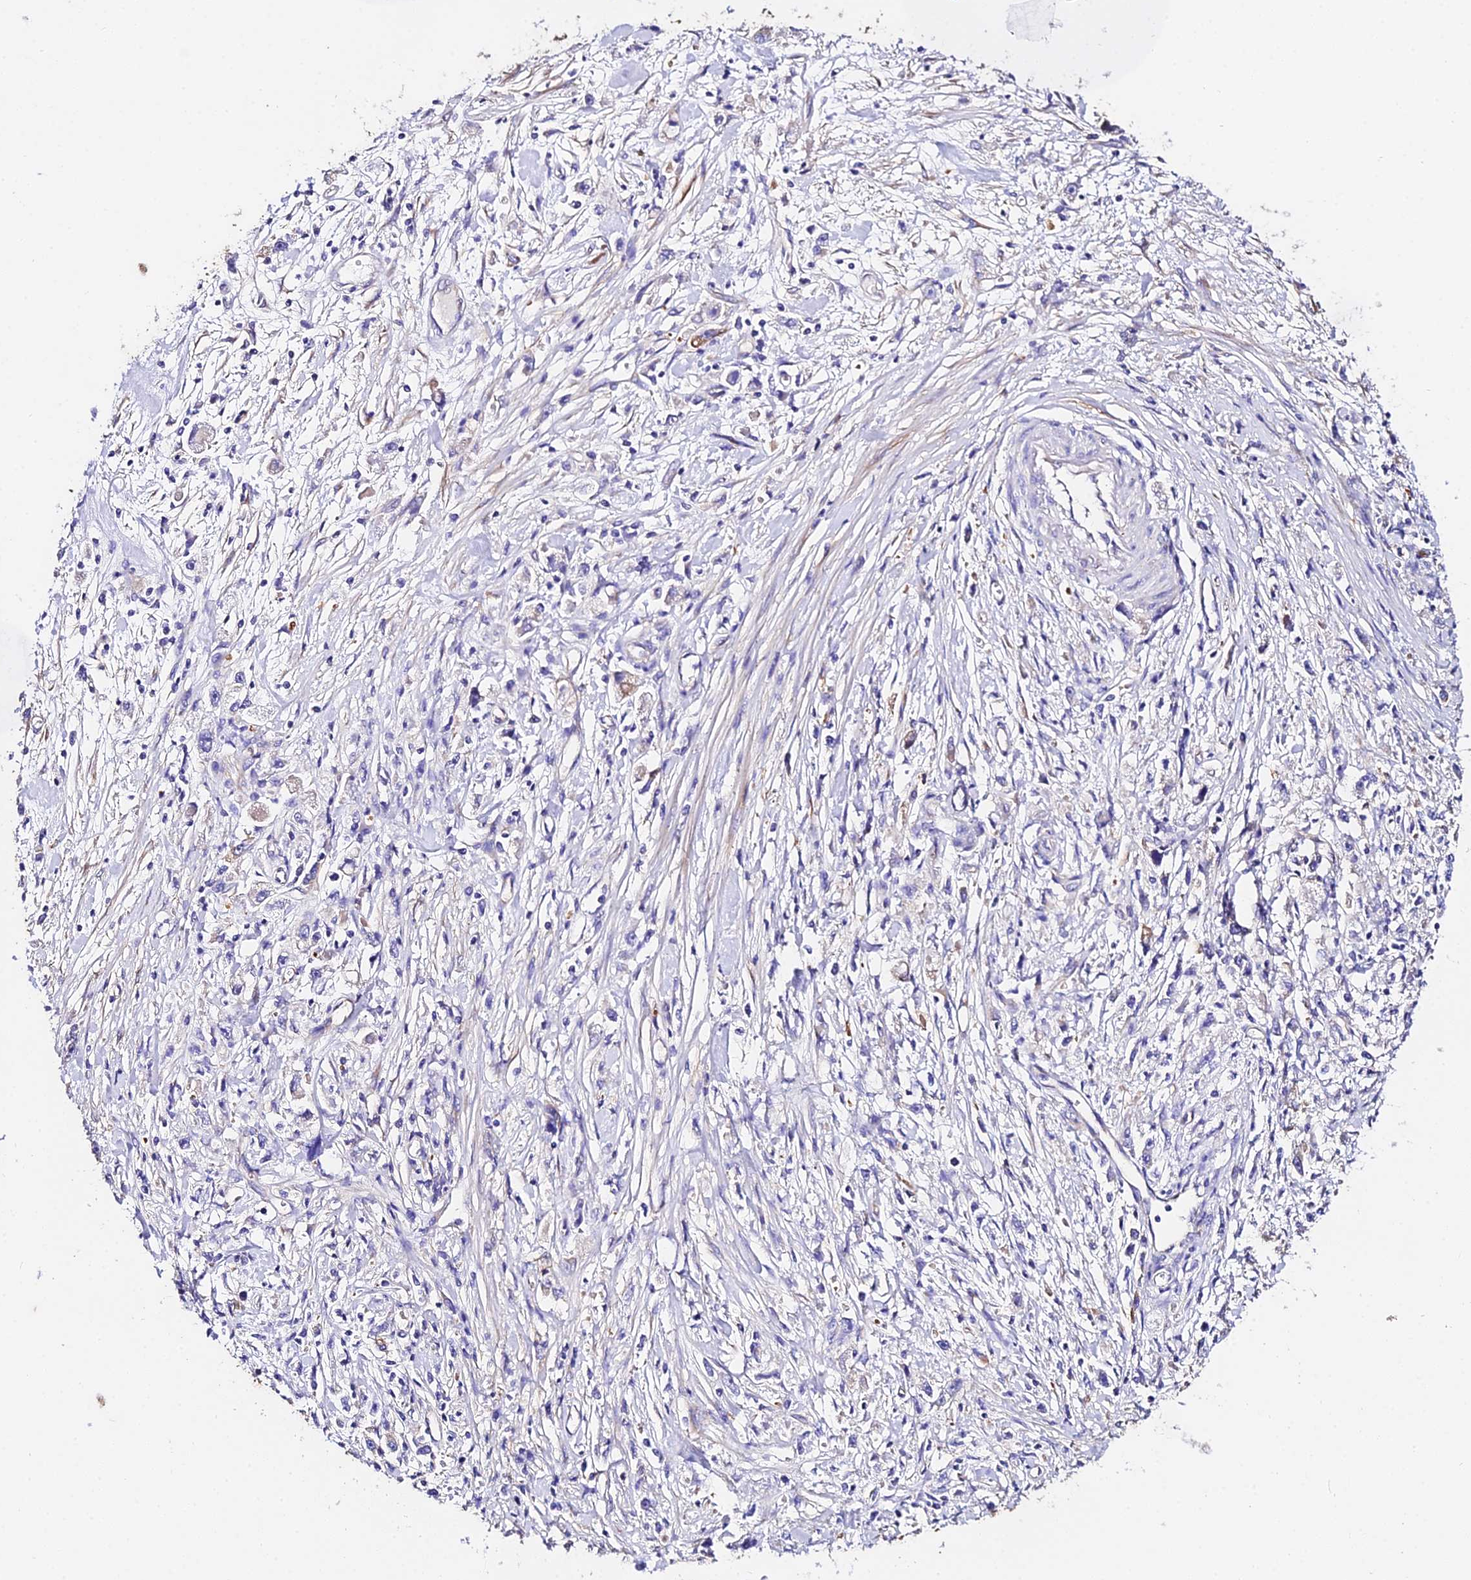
{"staining": {"intensity": "negative", "quantity": "none", "location": "none"}, "tissue": "stomach cancer", "cell_type": "Tumor cells", "image_type": "cancer", "snomed": [{"axis": "morphology", "description": "Adenocarcinoma, NOS"}, {"axis": "topography", "description": "Stomach"}], "caption": "IHC histopathology image of stomach cancer (adenocarcinoma) stained for a protein (brown), which demonstrates no staining in tumor cells.", "gene": "DAW1", "patient": {"sex": "female", "age": 59}}